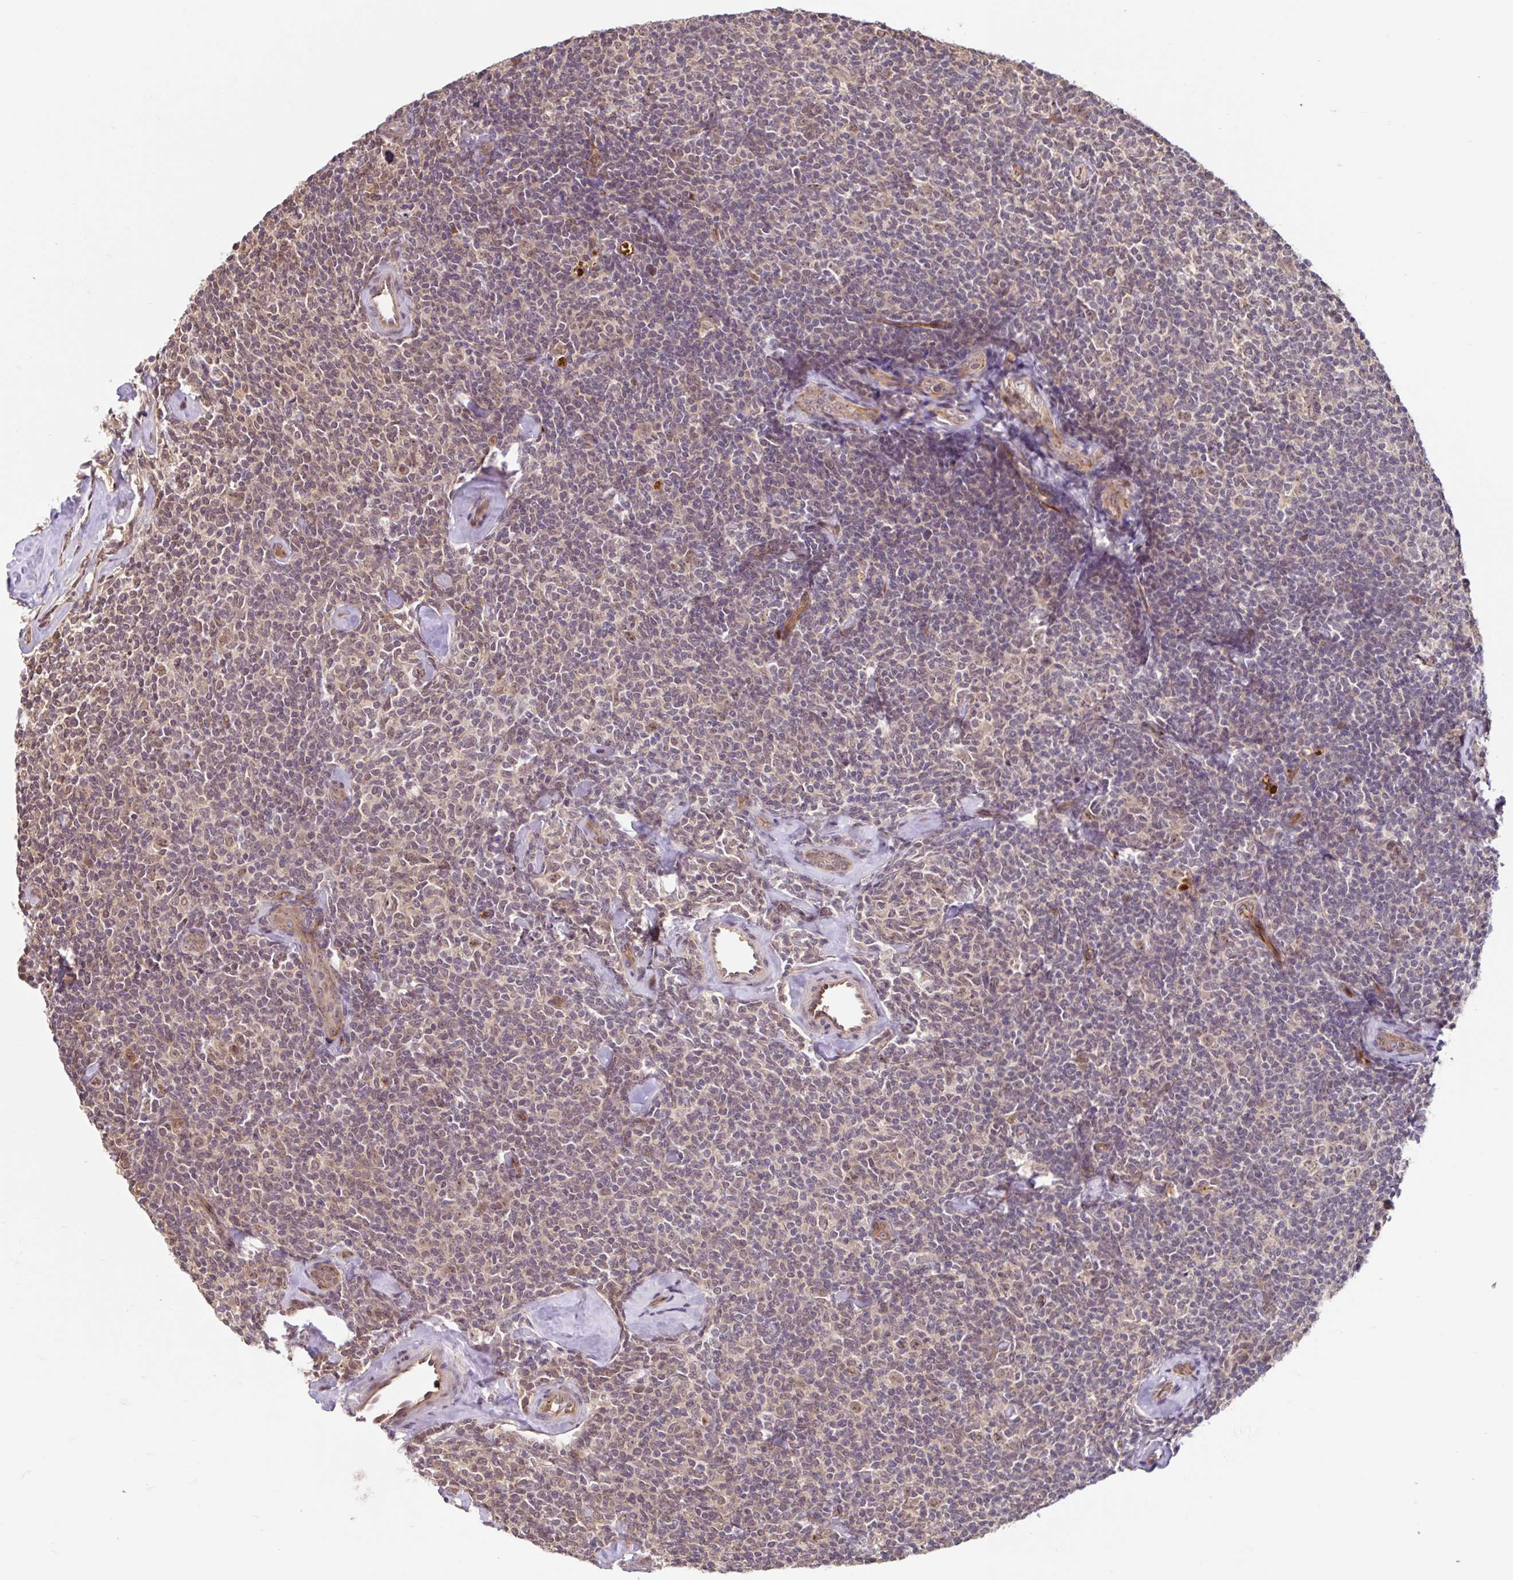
{"staining": {"intensity": "weak", "quantity": "25%-75%", "location": "nuclear"}, "tissue": "lymphoma", "cell_type": "Tumor cells", "image_type": "cancer", "snomed": [{"axis": "morphology", "description": "Malignant lymphoma, non-Hodgkin's type, Low grade"}, {"axis": "topography", "description": "Lymph node"}], "caption": "This micrograph shows IHC staining of malignant lymphoma, non-Hodgkin's type (low-grade), with low weak nuclear expression in about 25%-75% of tumor cells.", "gene": "STYXL1", "patient": {"sex": "female", "age": 56}}